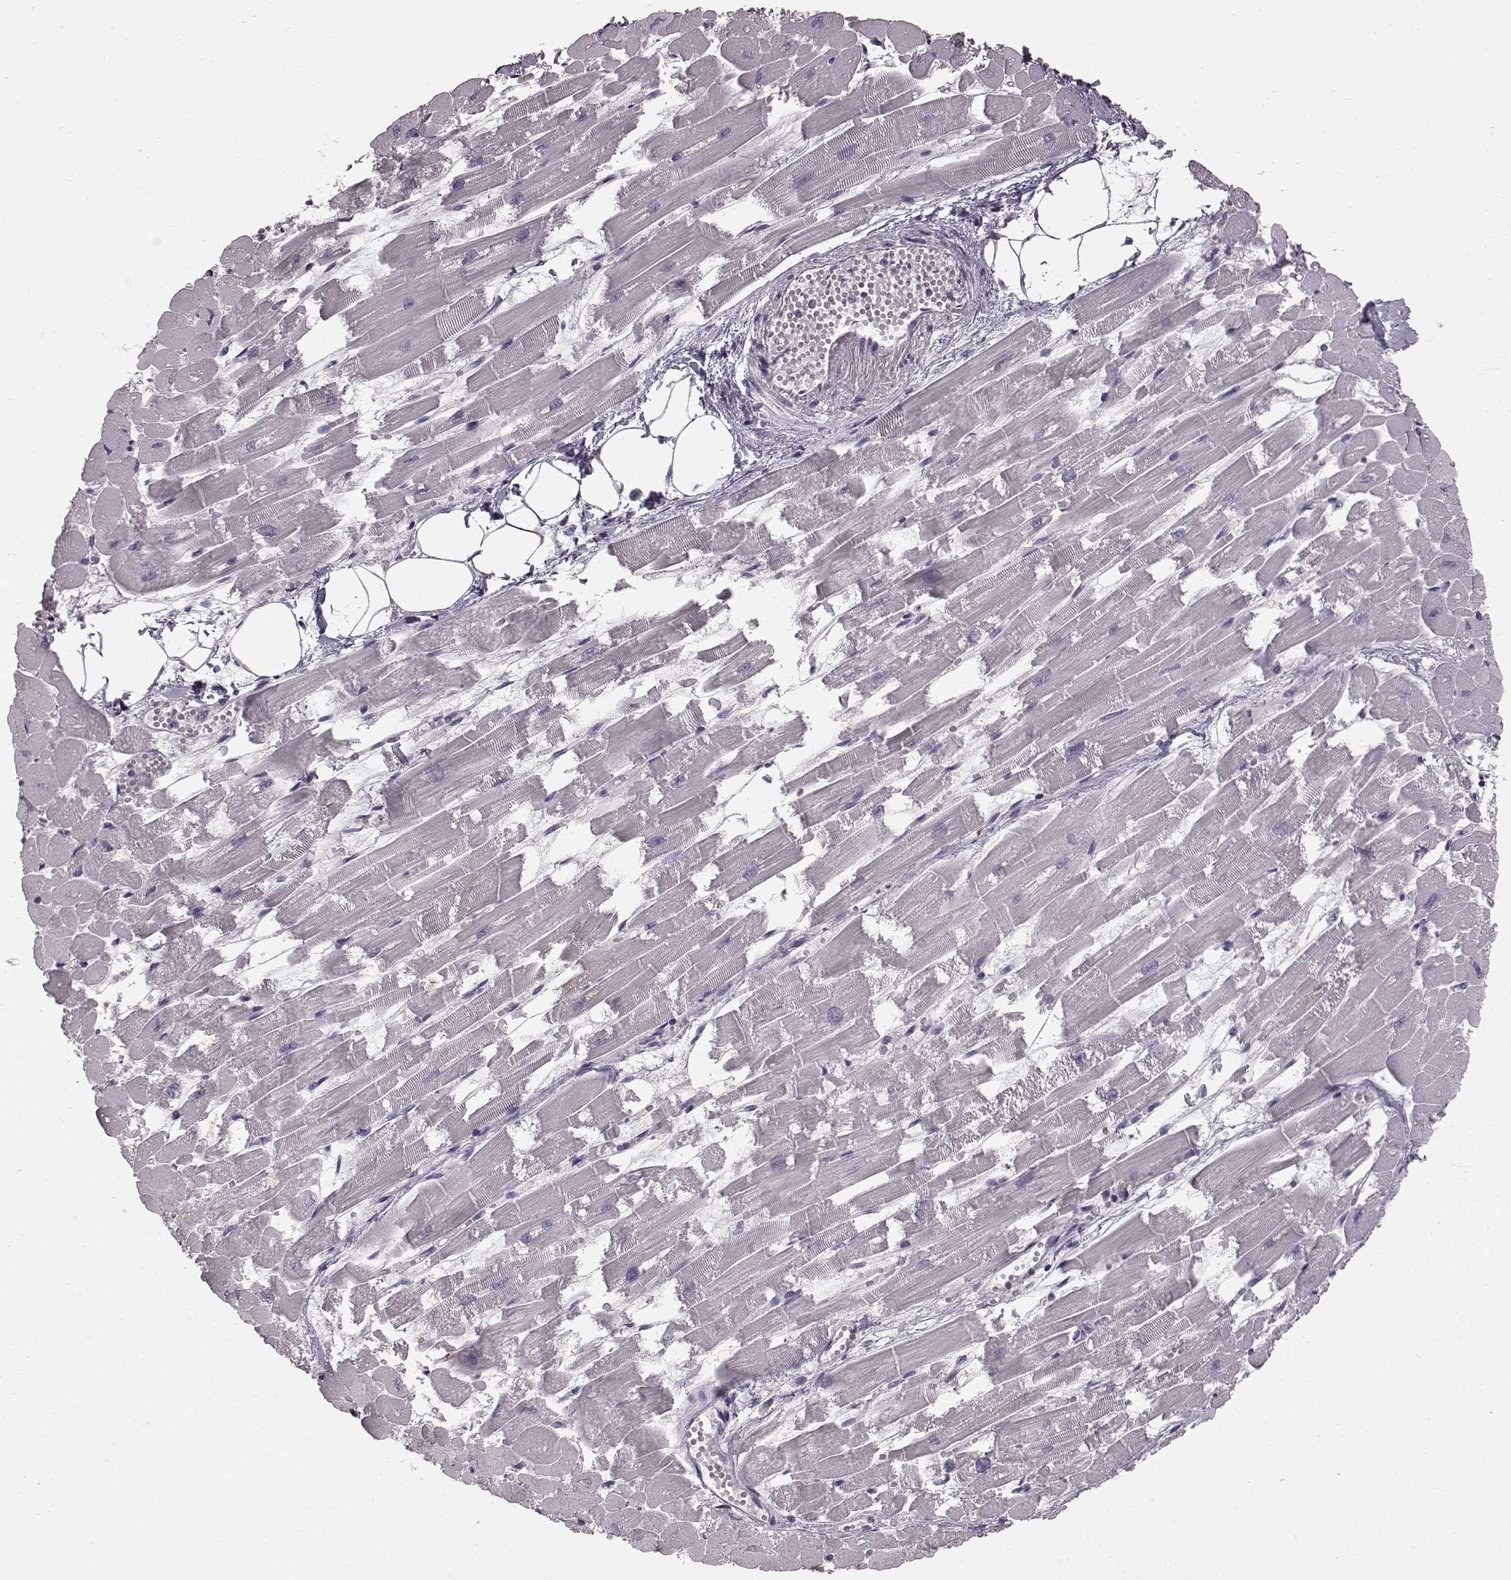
{"staining": {"intensity": "negative", "quantity": "none", "location": "none"}, "tissue": "heart muscle", "cell_type": "Cardiomyocytes", "image_type": "normal", "snomed": [{"axis": "morphology", "description": "Normal tissue, NOS"}, {"axis": "topography", "description": "Heart"}], "caption": "This is a image of immunohistochemistry staining of normal heart muscle, which shows no staining in cardiomyocytes. (DAB (3,3'-diaminobenzidine) IHC visualized using brightfield microscopy, high magnification).", "gene": "FUT4", "patient": {"sex": "female", "age": 52}}